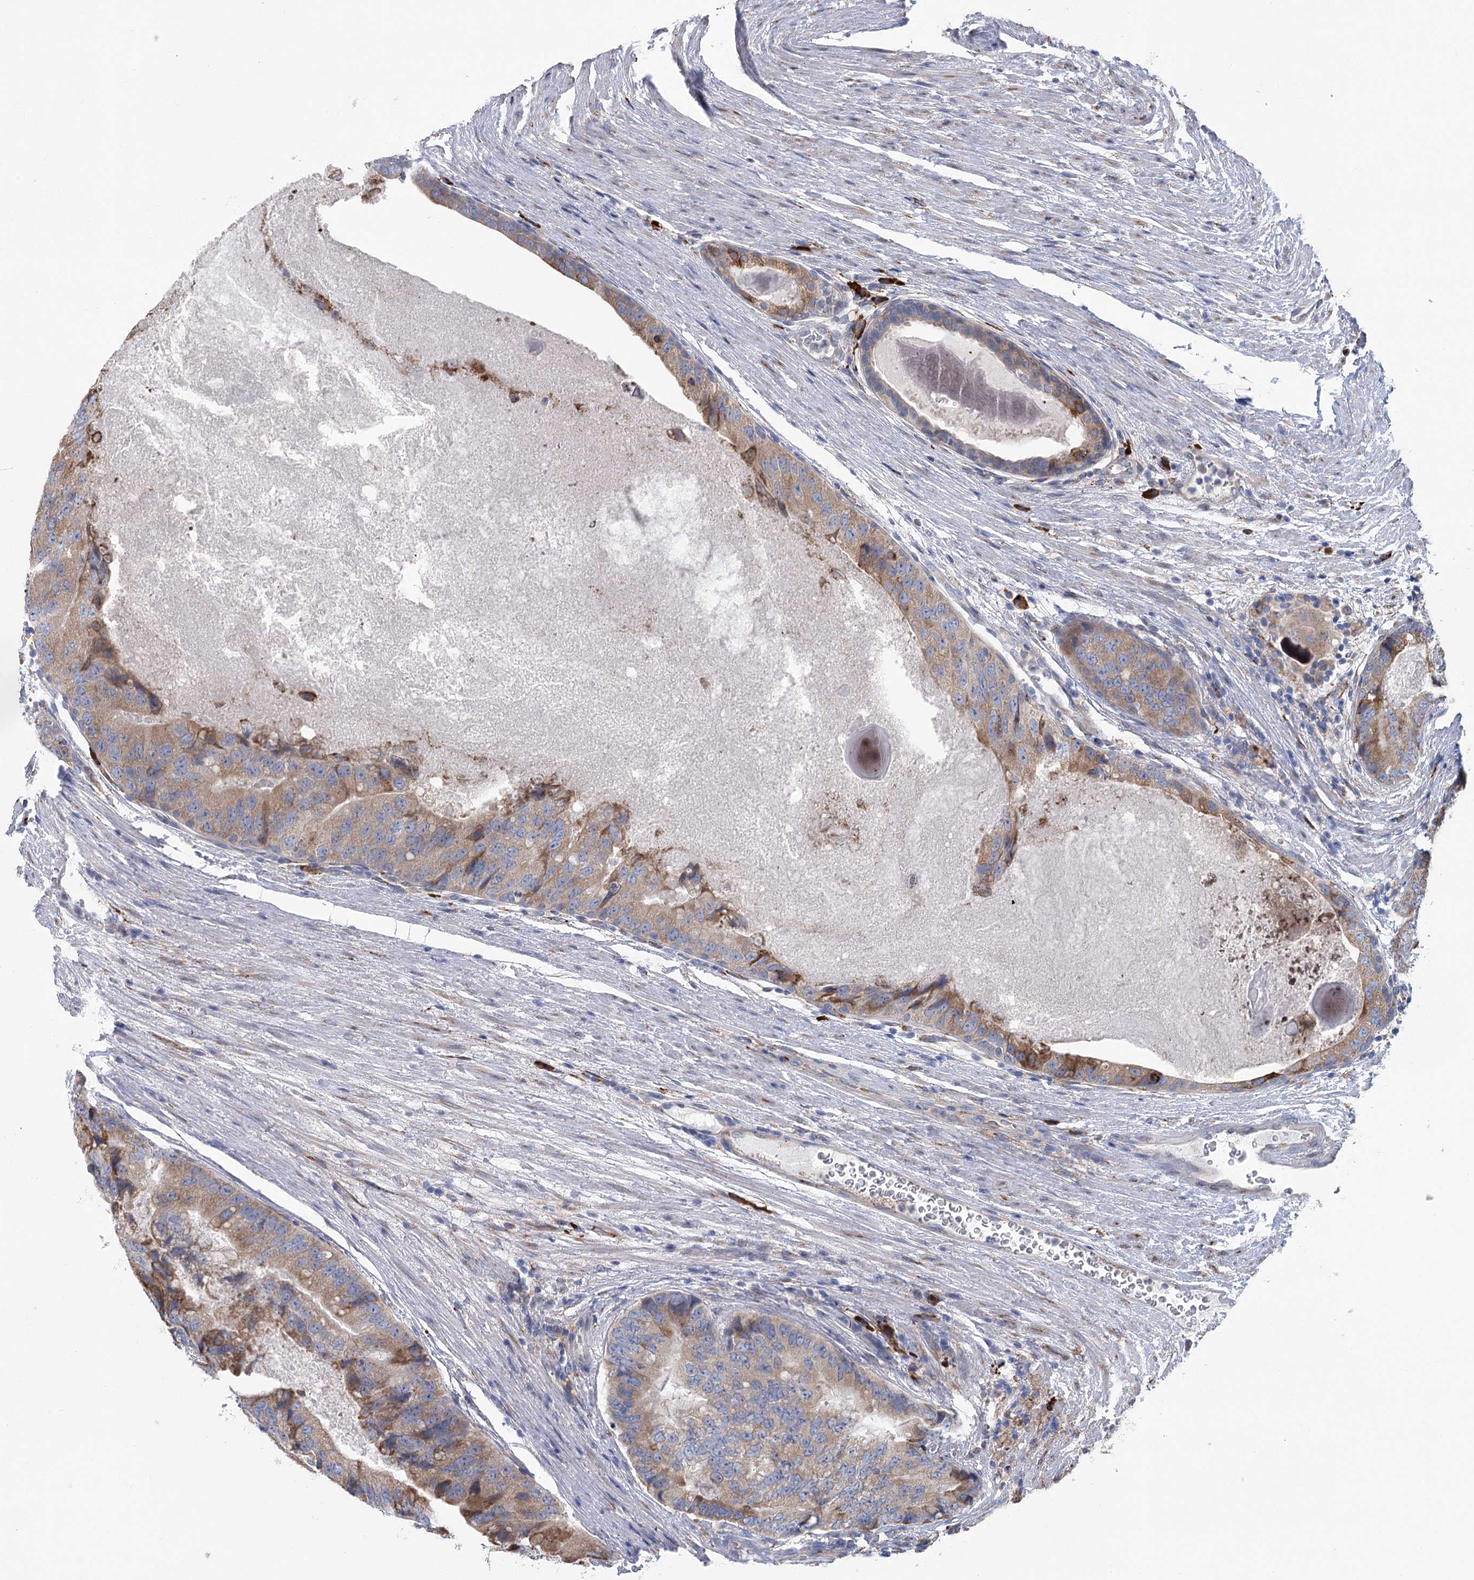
{"staining": {"intensity": "moderate", "quantity": ">75%", "location": "cytoplasmic/membranous"}, "tissue": "prostate cancer", "cell_type": "Tumor cells", "image_type": "cancer", "snomed": [{"axis": "morphology", "description": "Adenocarcinoma, High grade"}, {"axis": "topography", "description": "Prostate"}], "caption": "The micrograph exhibits immunohistochemical staining of adenocarcinoma (high-grade) (prostate). There is moderate cytoplasmic/membranous expression is present in about >75% of tumor cells.", "gene": "METTL24", "patient": {"sex": "male", "age": 70}}